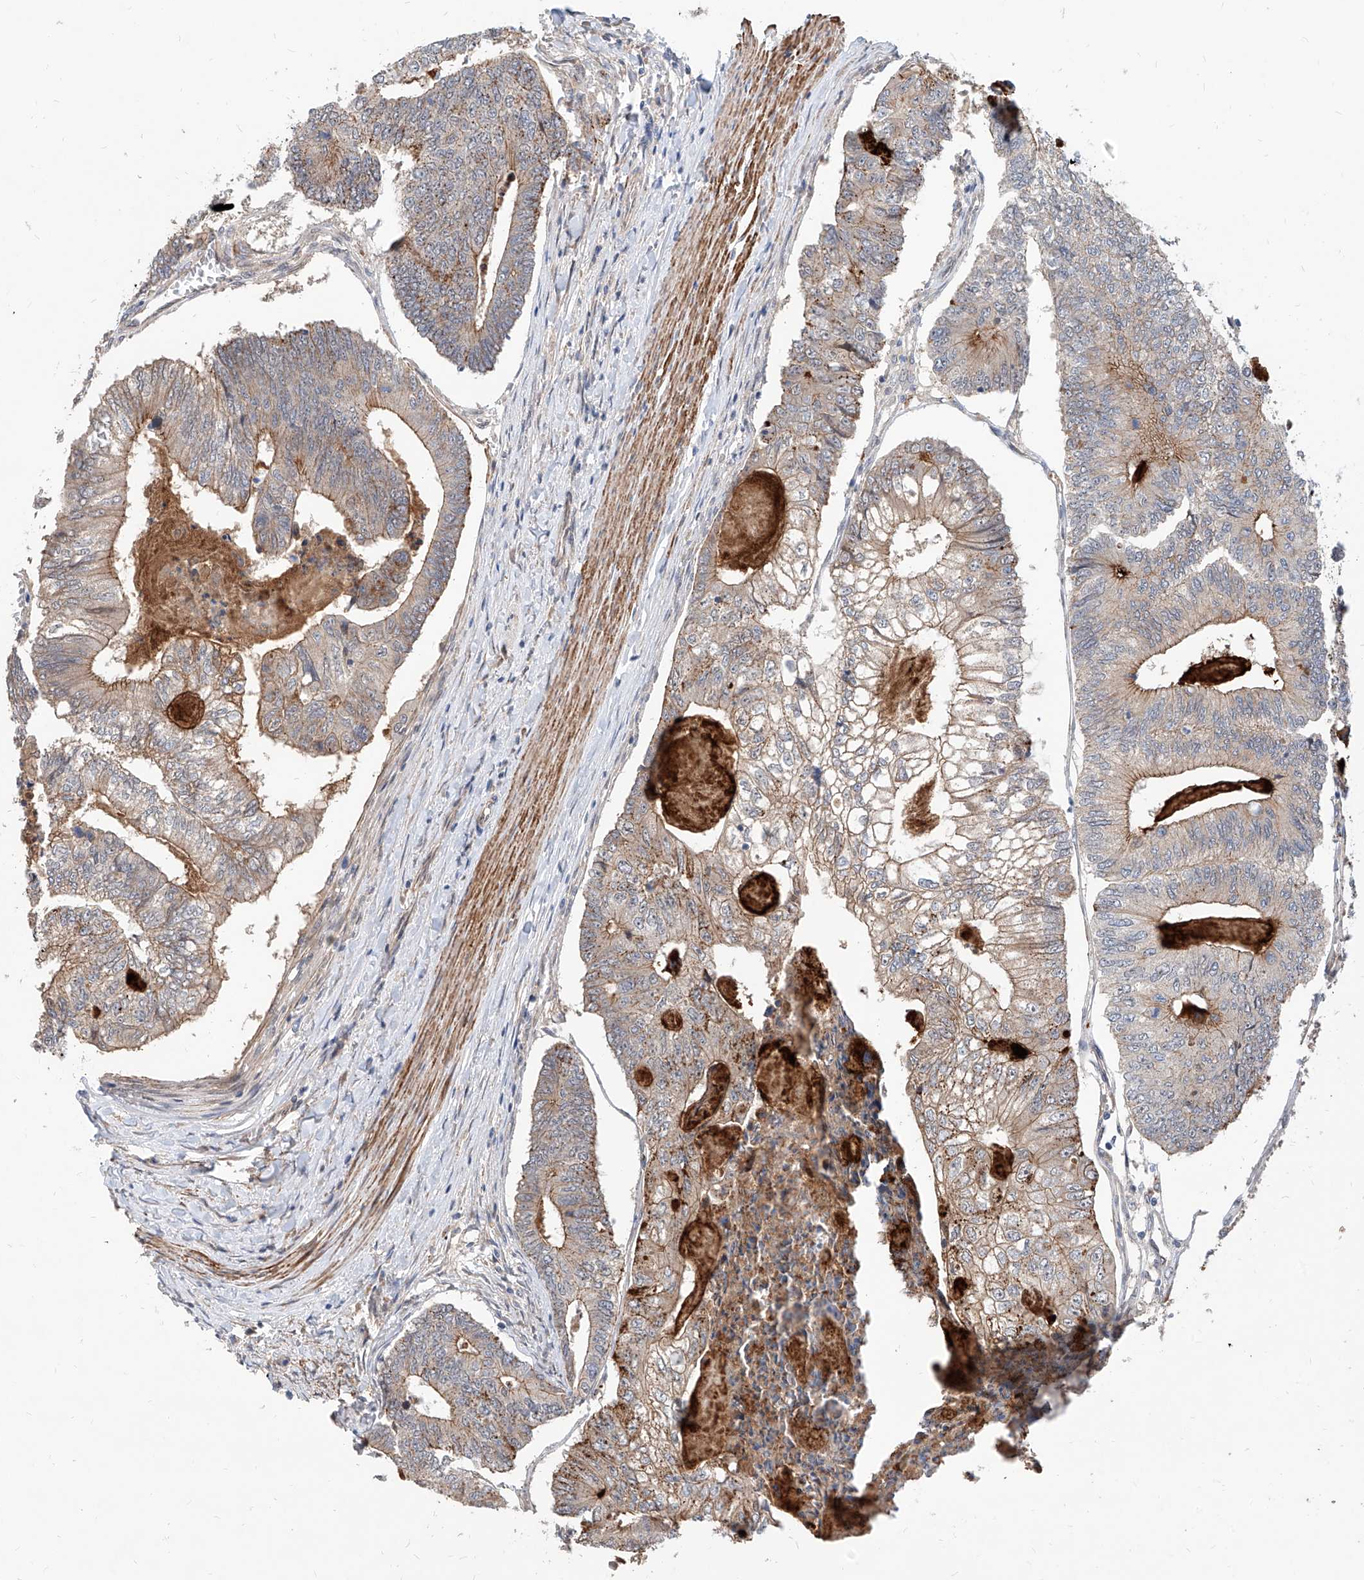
{"staining": {"intensity": "moderate", "quantity": "25%-75%", "location": "cytoplasmic/membranous"}, "tissue": "colorectal cancer", "cell_type": "Tumor cells", "image_type": "cancer", "snomed": [{"axis": "morphology", "description": "Adenocarcinoma, NOS"}, {"axis": "topography", "description": "Colon"}], "caption": "Colorectal cancer (adenocarcinoma) stained with a protein marker shows moderate staining in tumor cells.", "gene": "MAGEE2", "patient": {"sex": "female", "age": 67}}